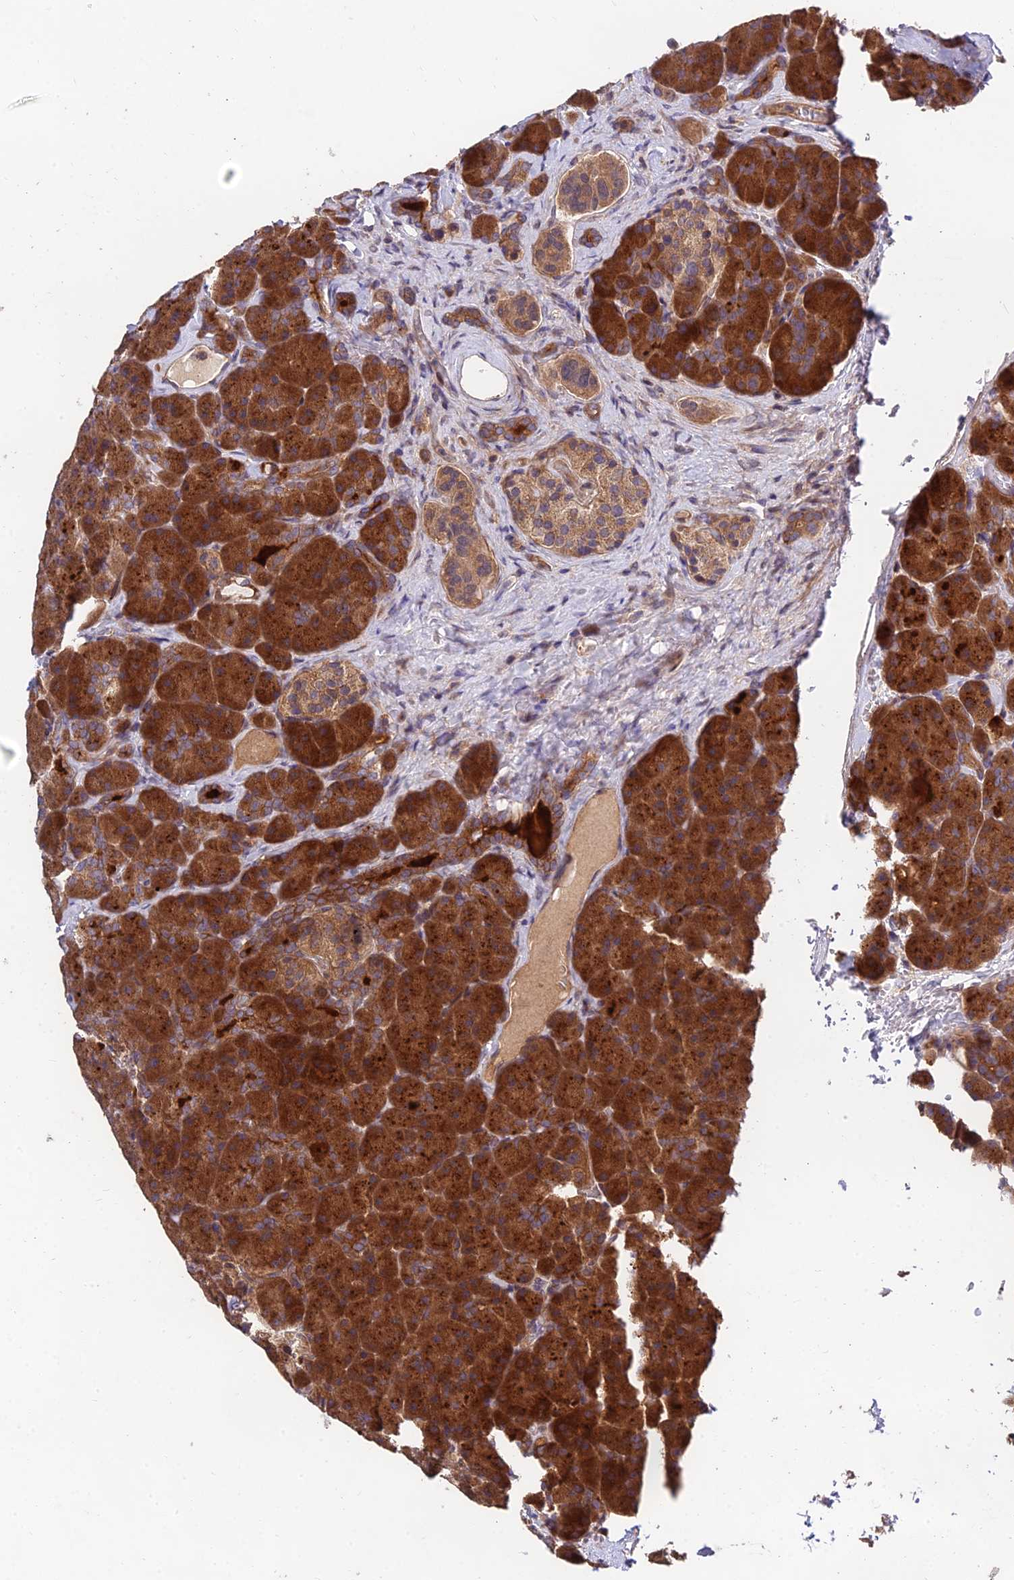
{"staining": {"intensity": "strong", "quantity": ">75%", "location": "cytoplasmic/membranous"}, "tissue": "pancreas", "cell_type": "Exocrine glandular cells", "image_type": "normal", "snomed": [{"axis": "morphology", "description": "Normal tissue, NOS"}, {"axis": "topography", "description": "Pancreas"}], "caption": "Protein staining displays strong cytoplasmic/membranous staining in about >75% of exocrine glandular cells in normal pancreas. (IHC, brightfield microscopy, high magnification).", "gene": "MKKS", "patient": {"sex": "male", "age": 36}}